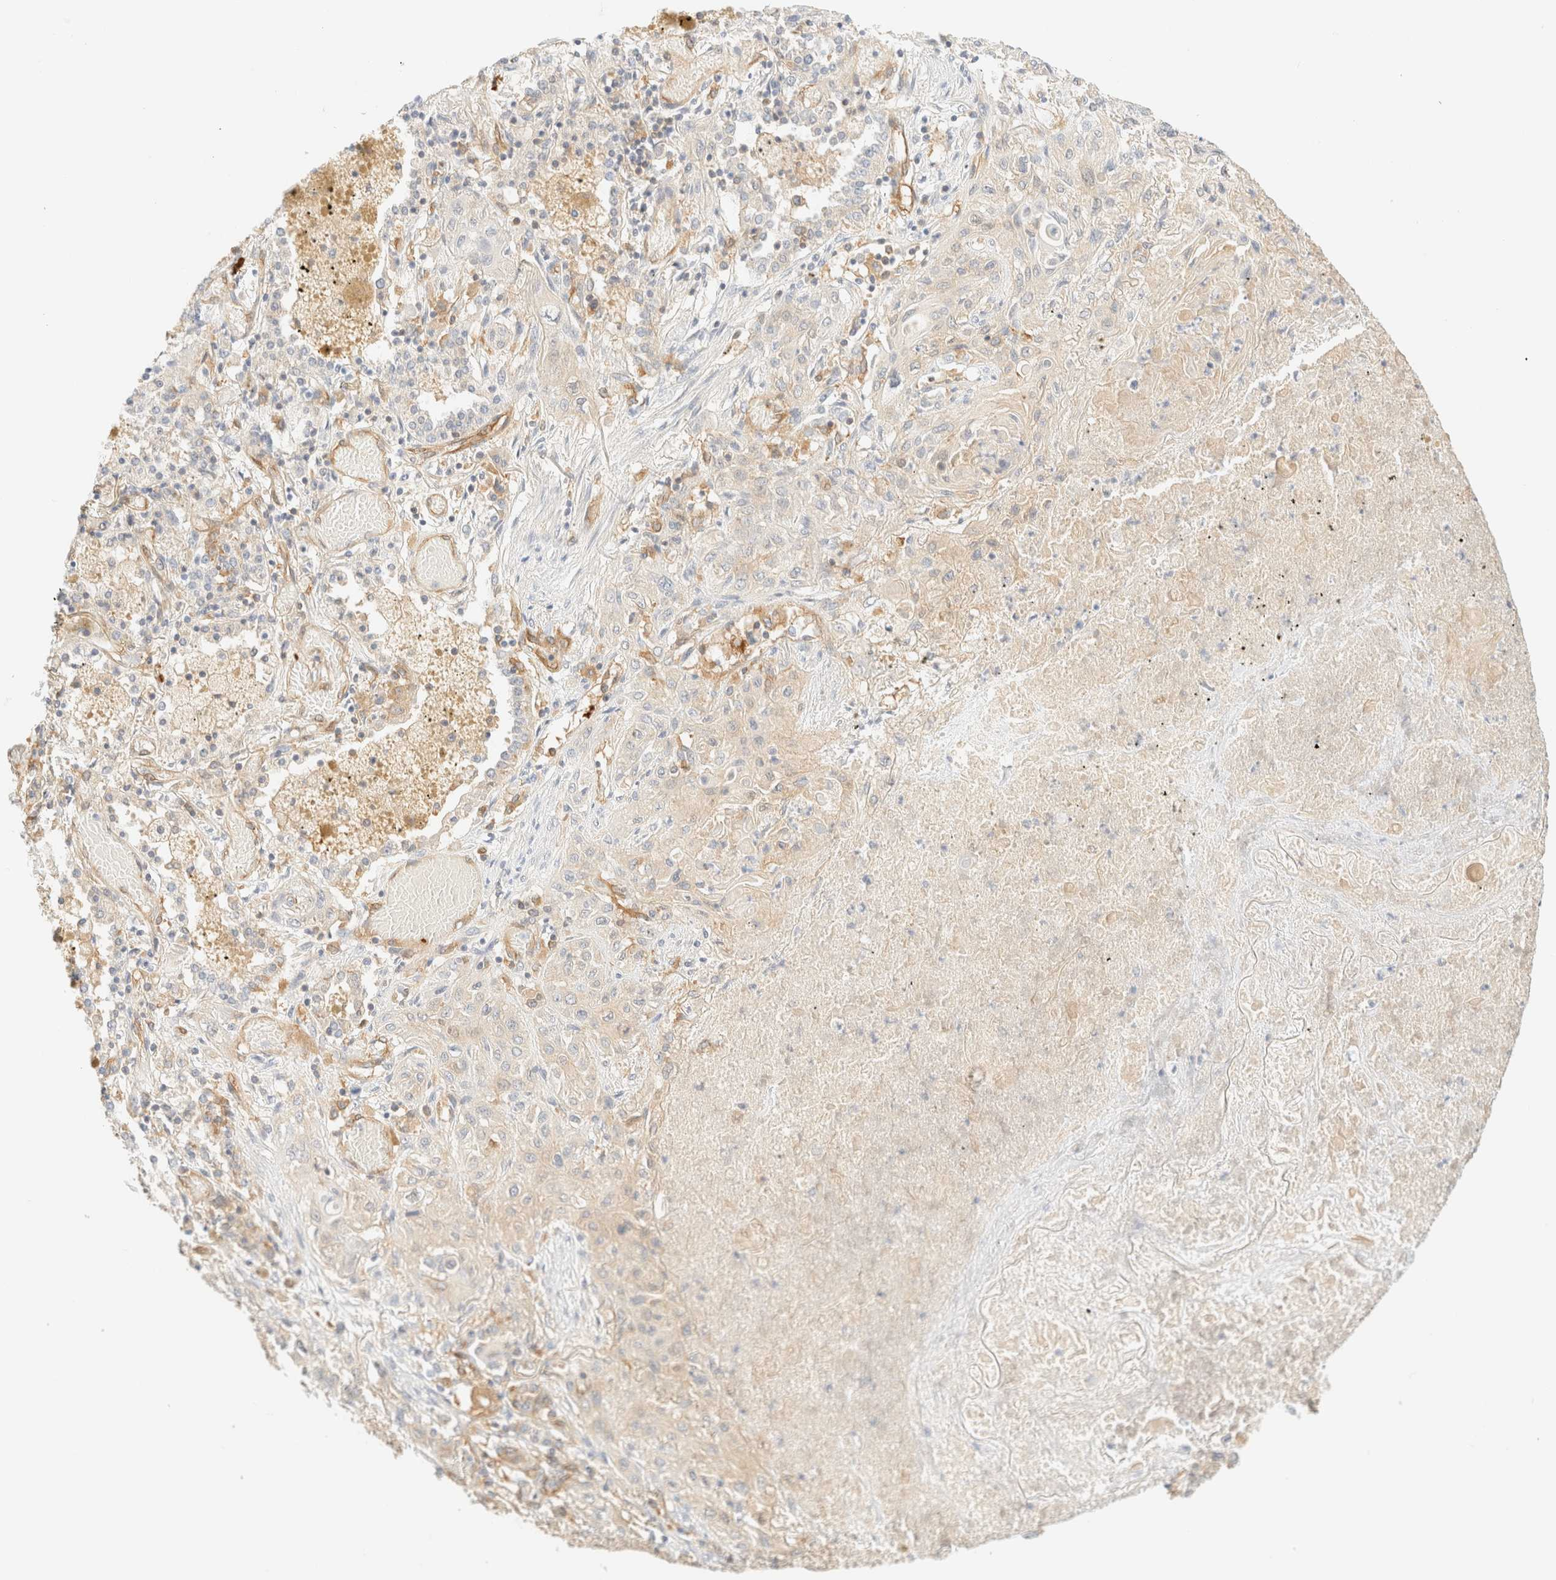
{"staining": {"intensity": "weak", "quantity": "<25%", "location": "cytoplasmic/membranous"}, "tissue": "lung cancer", "cell_type": "Tumor cells", "image_type": "cancer", "snomed": [{"axis": "morphology", "description": "Squamous cell carcinoma, NOS"}, {"axis": "topography", "description": "Lung"}], "caption": "DAB (3,3'-diaminobenzidine) immunohistochemical staining of human squamous cell carcinoma (lung) reveals no significant staining in tumor cells.", "gene": "FHOD1", "patient": {"sex": "female", "age": 47}}